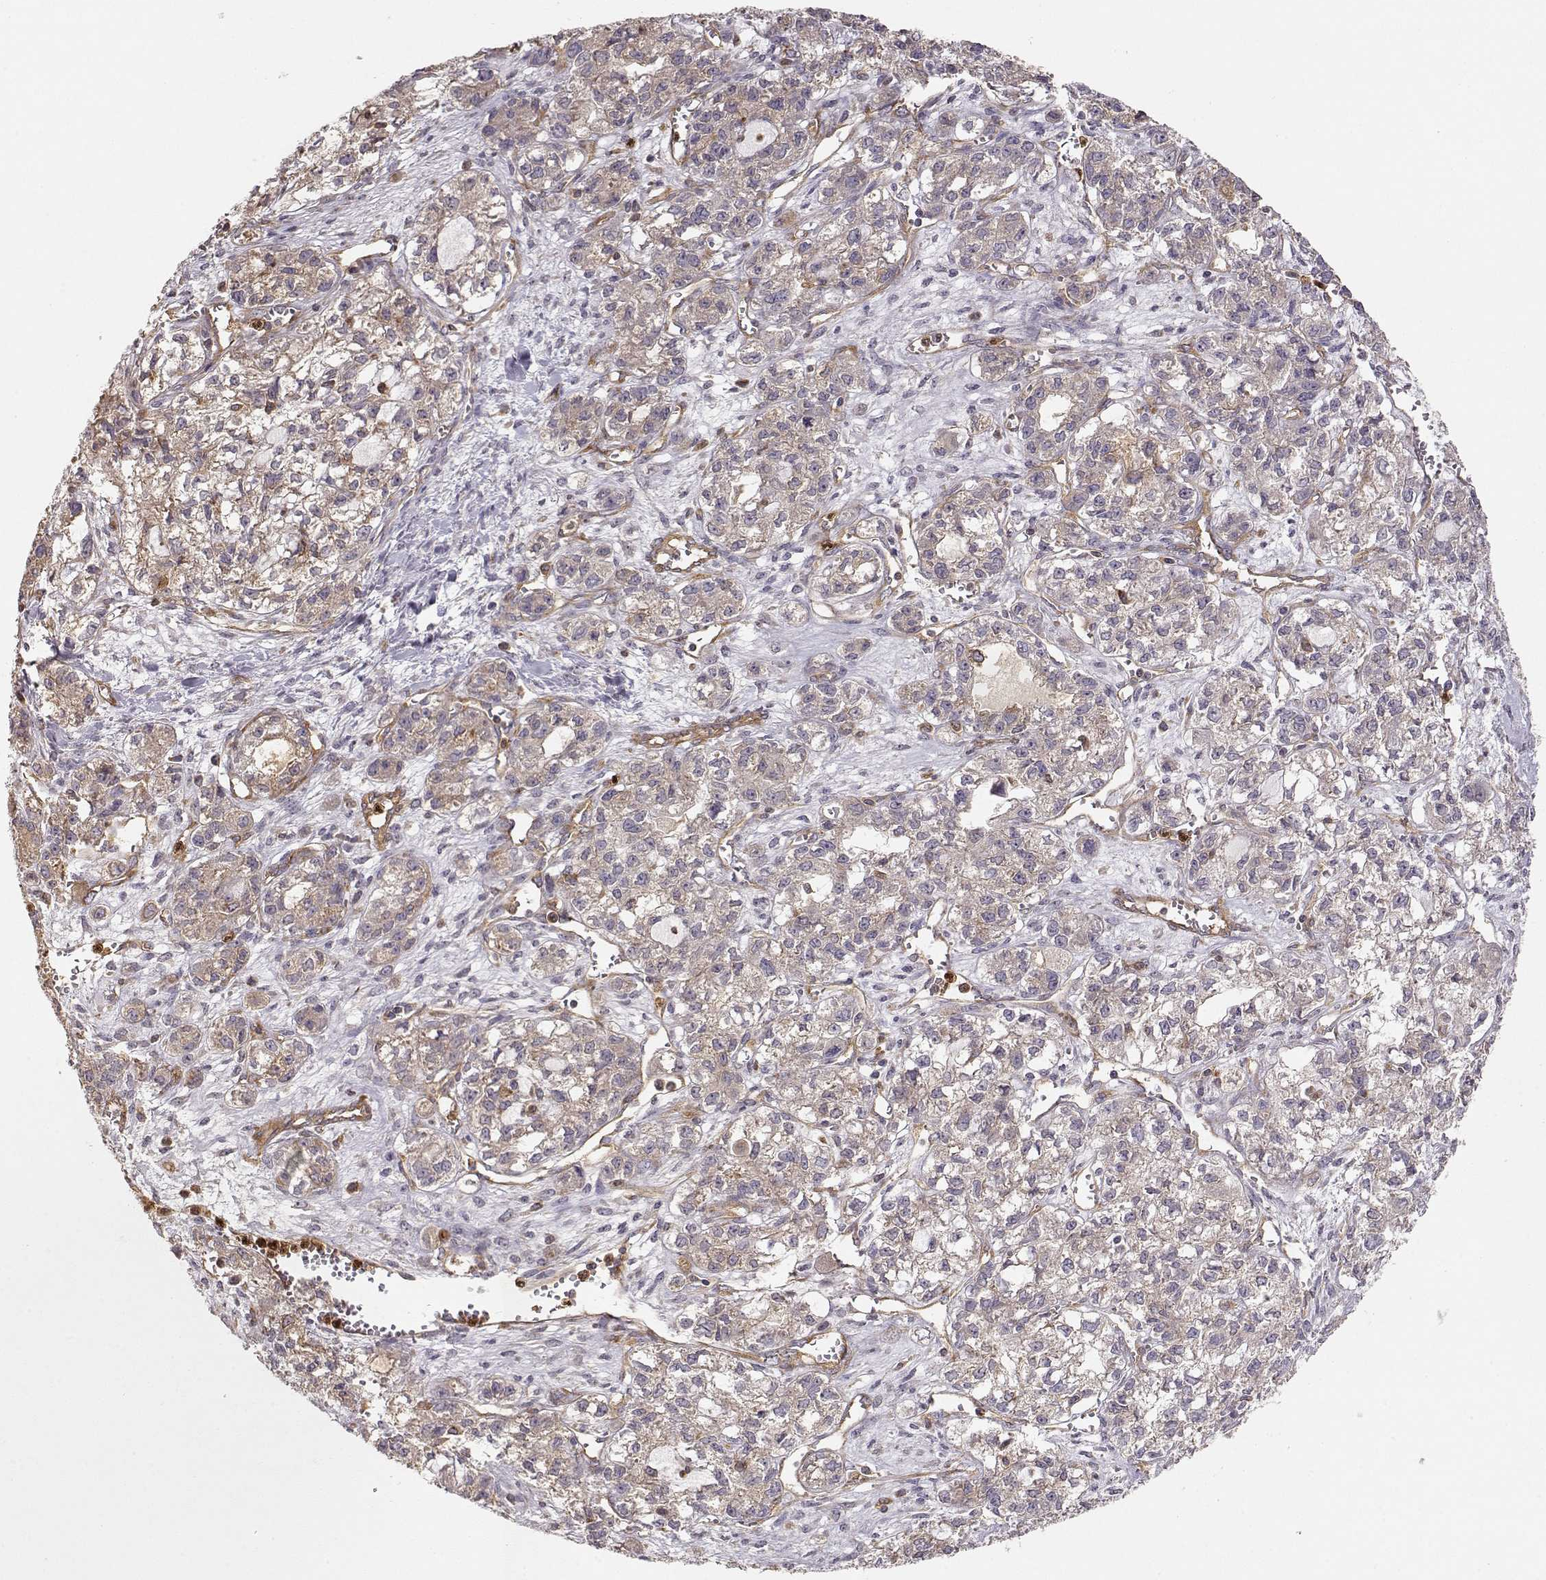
{"staining": {"intensity": "weak", "quantity": "25%-75%", "location": "cytoplasmic/membranous"}, "tissue": "ovarian cancer", "cell_type": "Tumor cells", "image_type": "cancer", "snomed": [{"axis": "morphology", "description": "Carcinoma, endometroid"}, {"axis": "topography", "description": "Ovary"}], "caption": "Brown immunohistochemical staining in ovarian cancer shows weak cytoplasmic/membranous staining in approximately 25%-75% of tumor cells.", "gene": "ARHGEF2", "patient": {"sex": "female", "age": 64}}